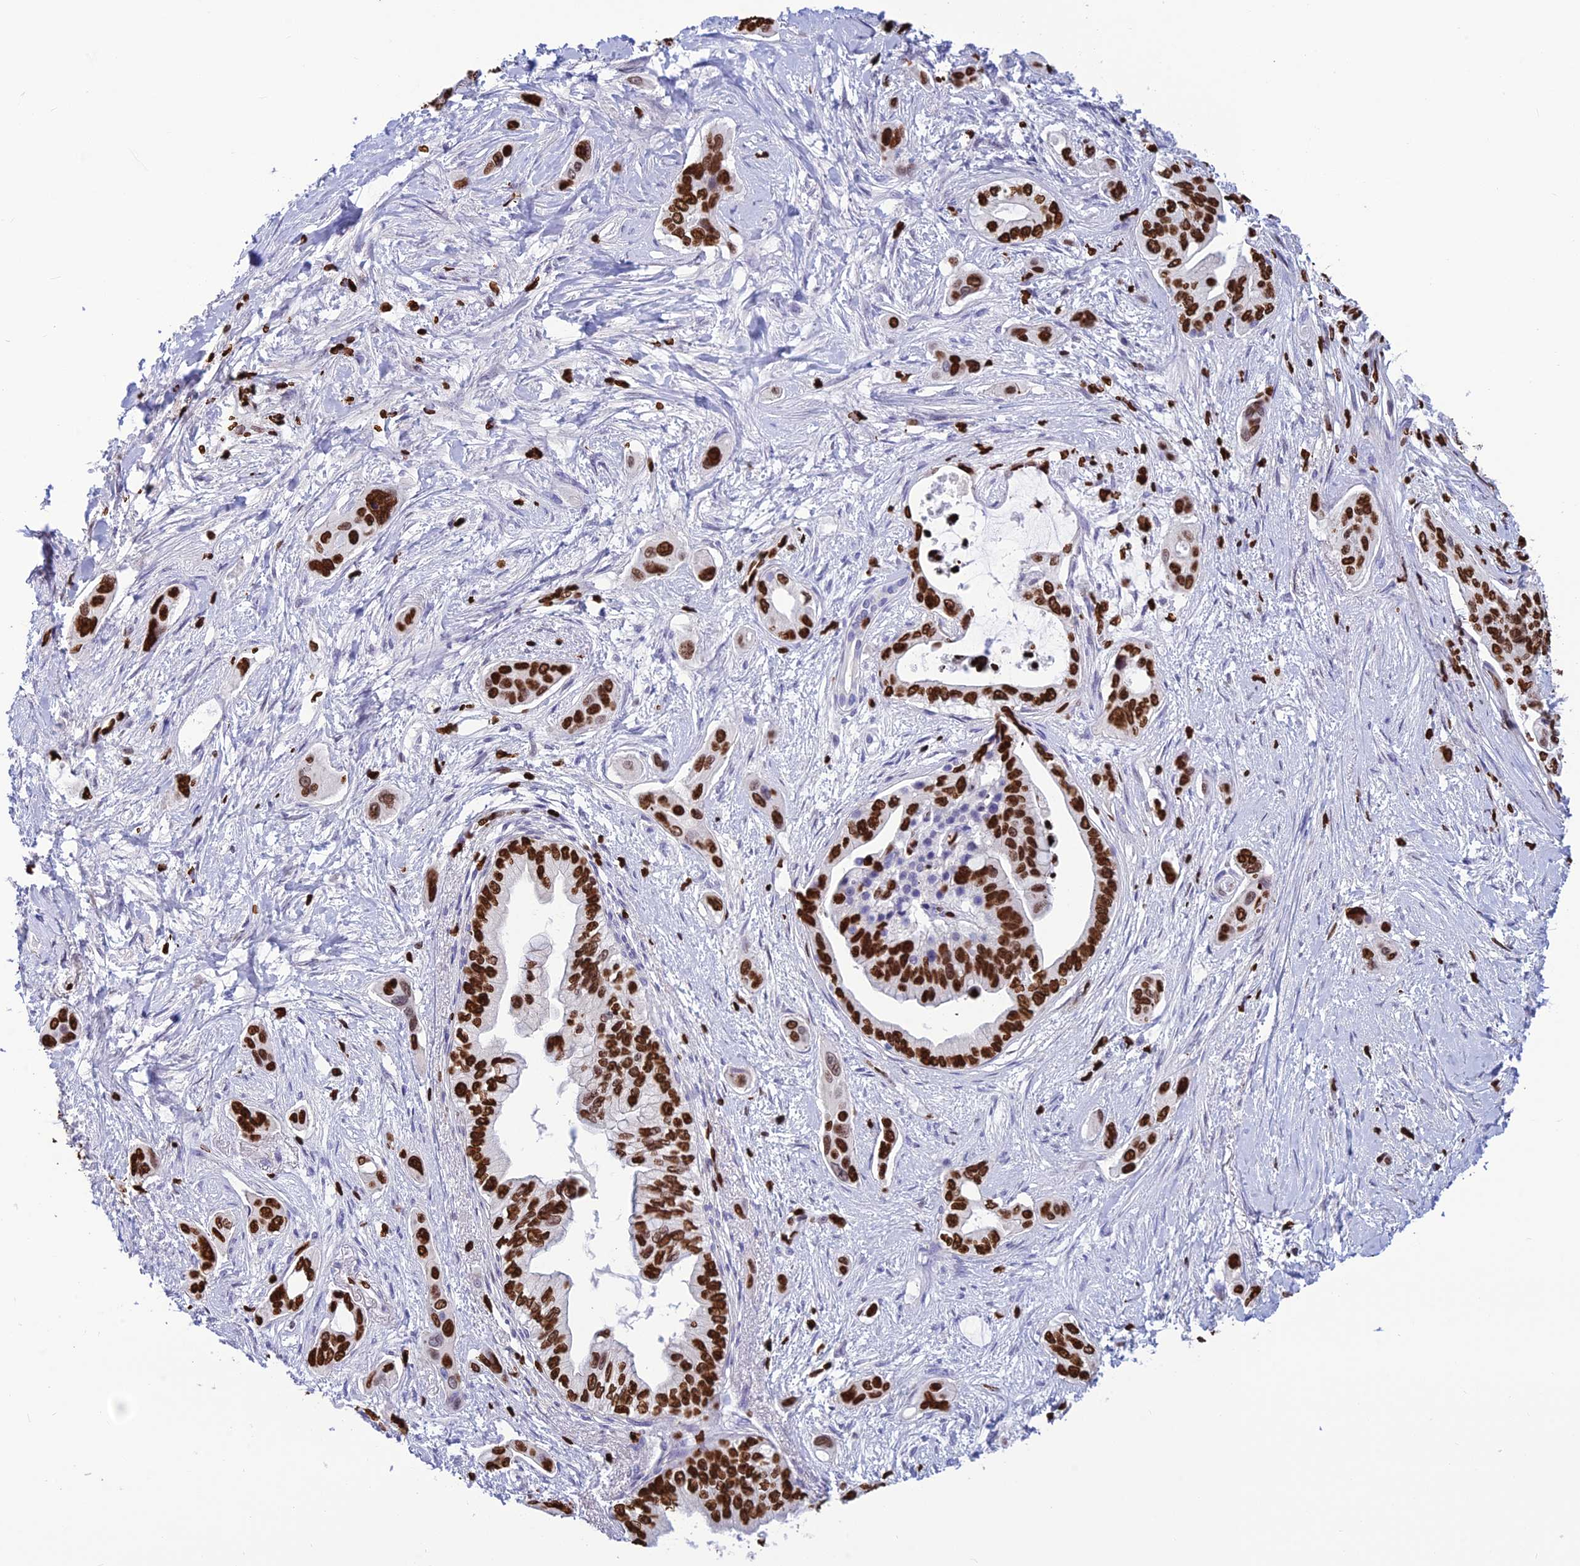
{"staining": {"intensity": "strong", "quantity": ">75%", "location": "nuclear"}, "tissue": "pancreatic cancer", "cell_type": "Tumor cells", "image_type": "cancer", "snomed": [{"axis": "morphology", "description": "Adenocarcinoma, NOS"}, {"axis": "topography", "description": "Pancreas"}], "caption": "Immunohistochemistry (IHC) (DAB (3,3'-diaminobenzidine)) staining of human pancreatic cancer (adenocarcinoma) shows strong nuclear protein staining in about >75% of tumor cells.", "gene": "AKAP17A", "patient": {"sex": "male", "age": 72}}